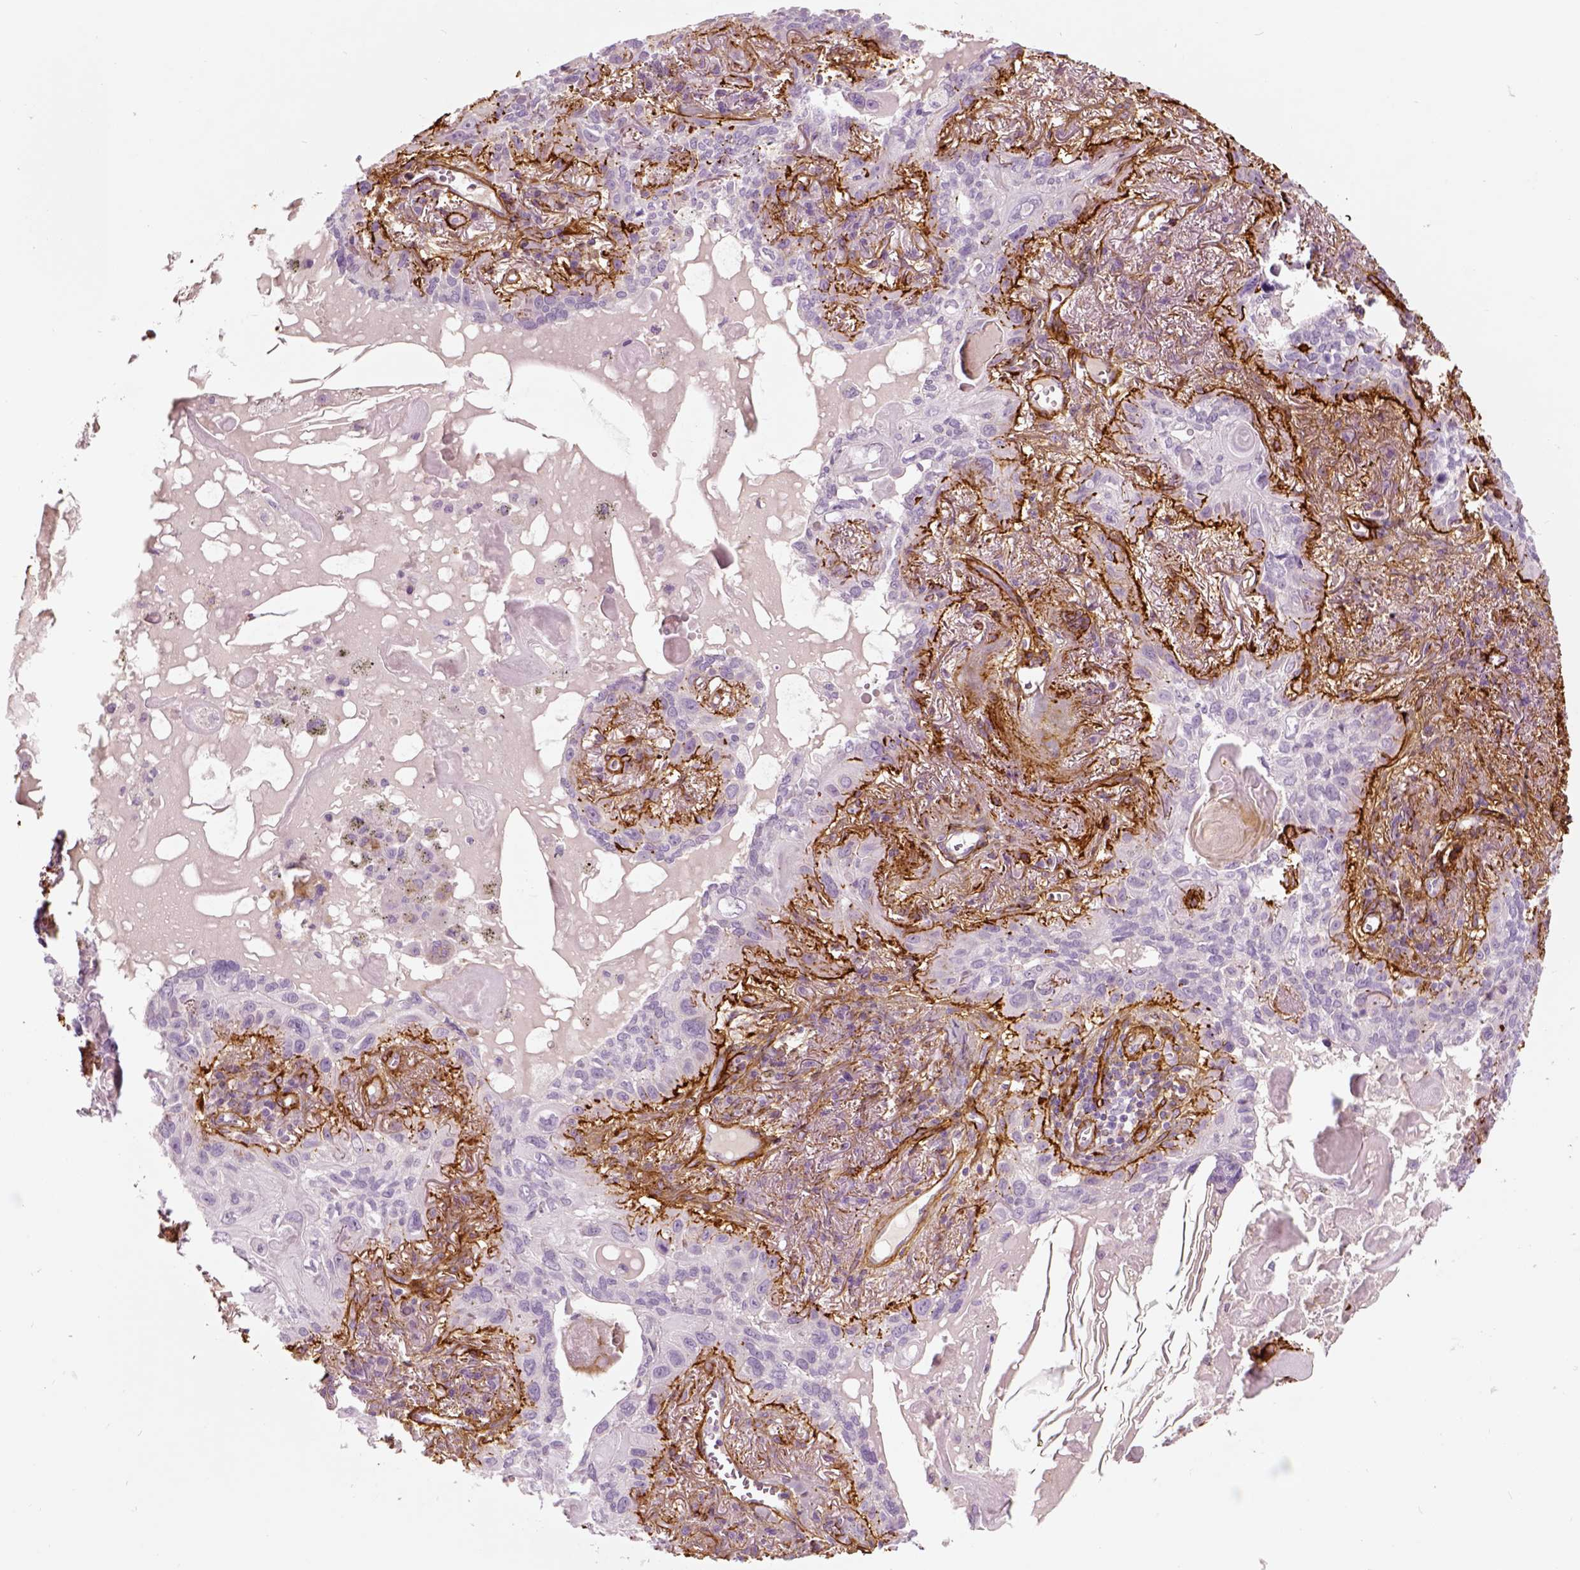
{"staining": {"intensity": "negative", "quantity": "none", "location": "none"}, "tissue": "lung cancer", "cell_type": "Tumor cells", "image_type": "cancer", "snomed": [{"axis": "morphology", "description": "Squamous cell carcinoma, NOS"}, {"axis": "topography", "description": "Lung"}], "caption": "DAB (3,3'-diaminobenzidine) immunohistochemical staining of lung cancer (squamous cell carcinoma) demonstrates no significant expression in tumor cells.", "gene": "COL6A2", "patient": {"sex": "male", "age": 79}}